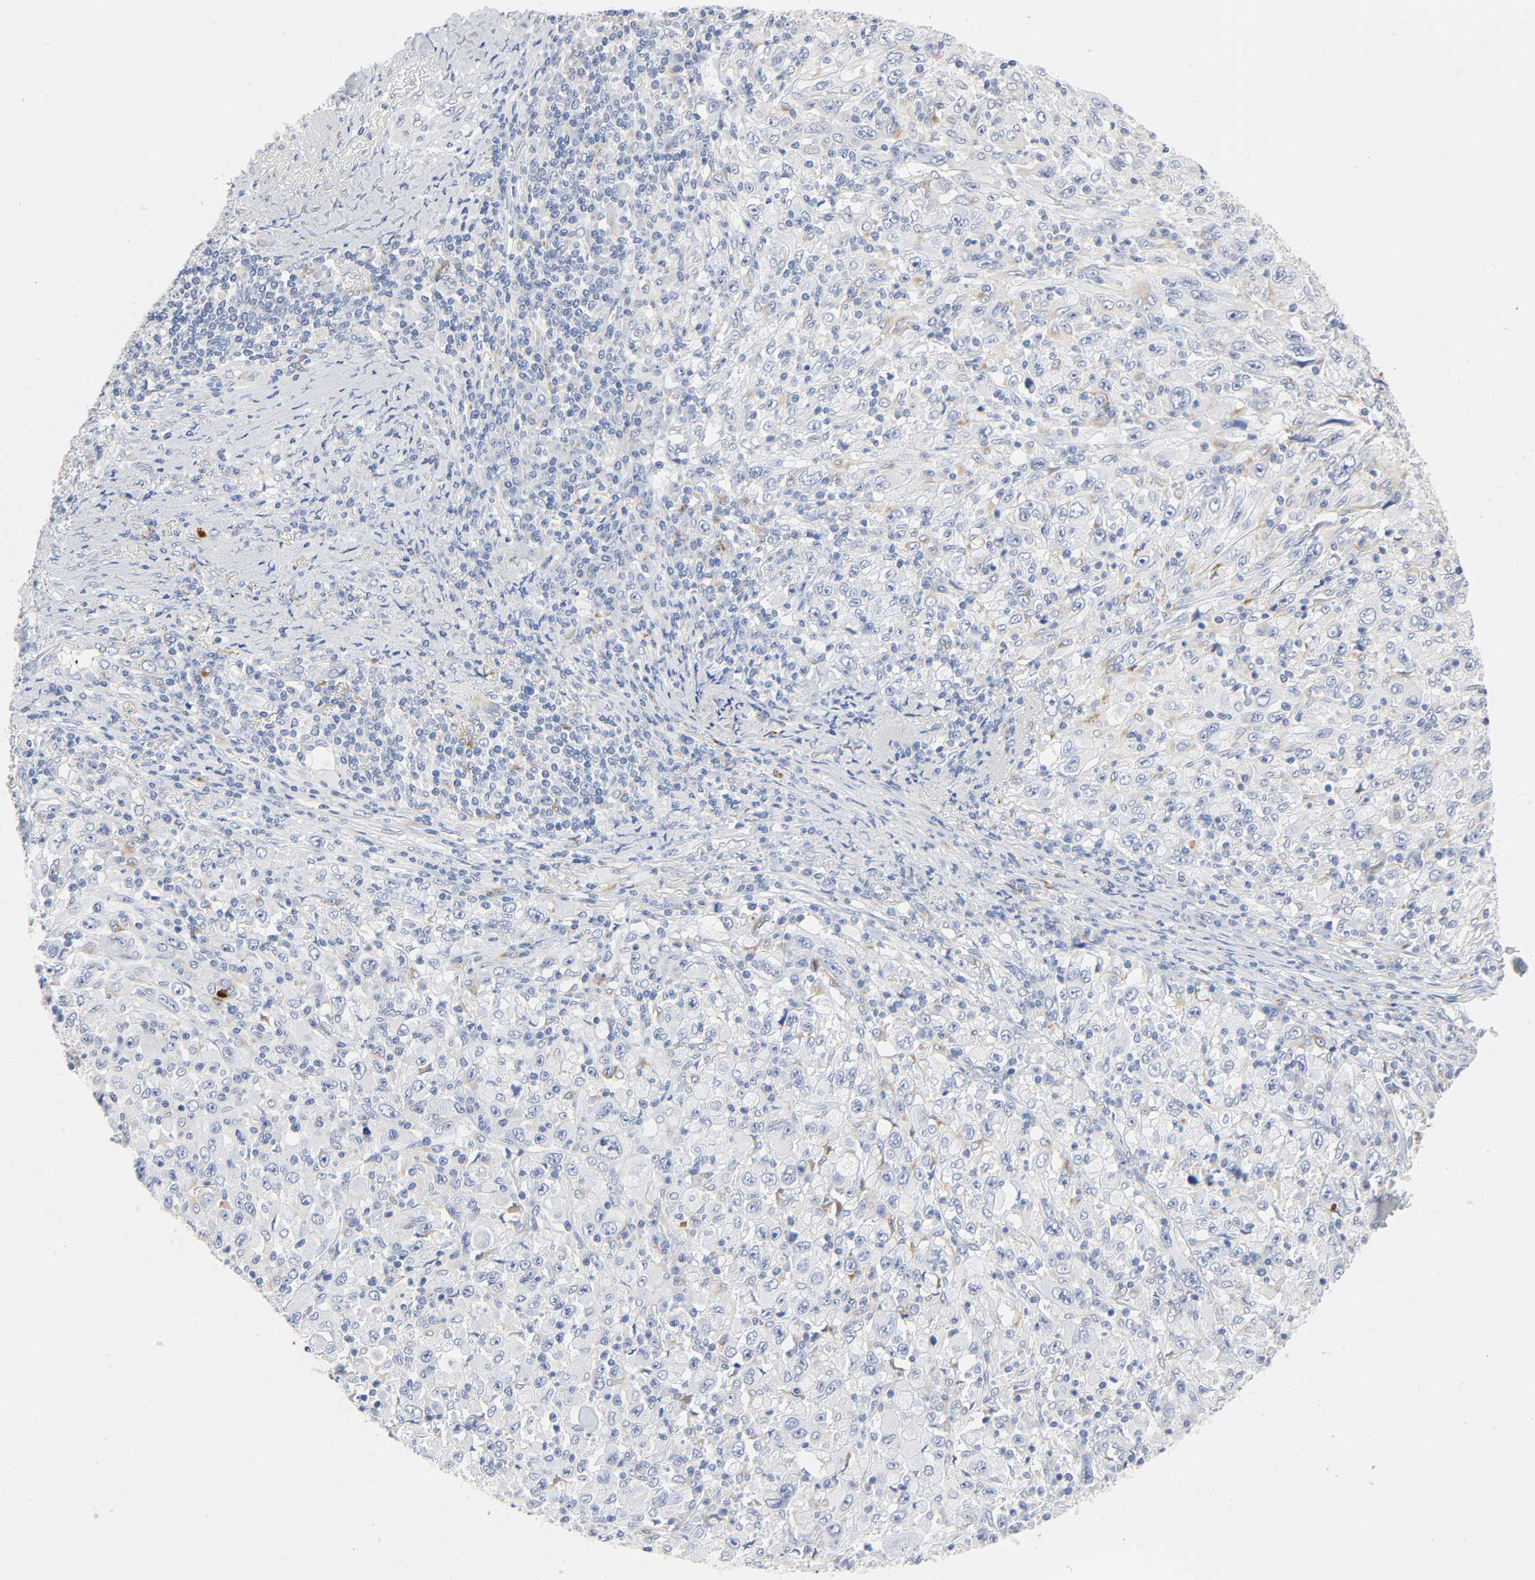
{"staining": {"intensity": "negative", "quantity": "none", "location": "none"}, "tissue": "melanoma", "cell_type": "Tumor cells", "image_type": "cancer", "snomed": [{"axis": "morphology", "description": "Malignant melanoma, Metastatic site"}, {"axis": "topography", "description": "Skin"}], "caption": "IHC image of neoplastic tissue: melanoma stained with DAB shows no significant protein expression in tumor cells.", "gene": "PLP1", "patient": {"sex": "female", "age": 56}}